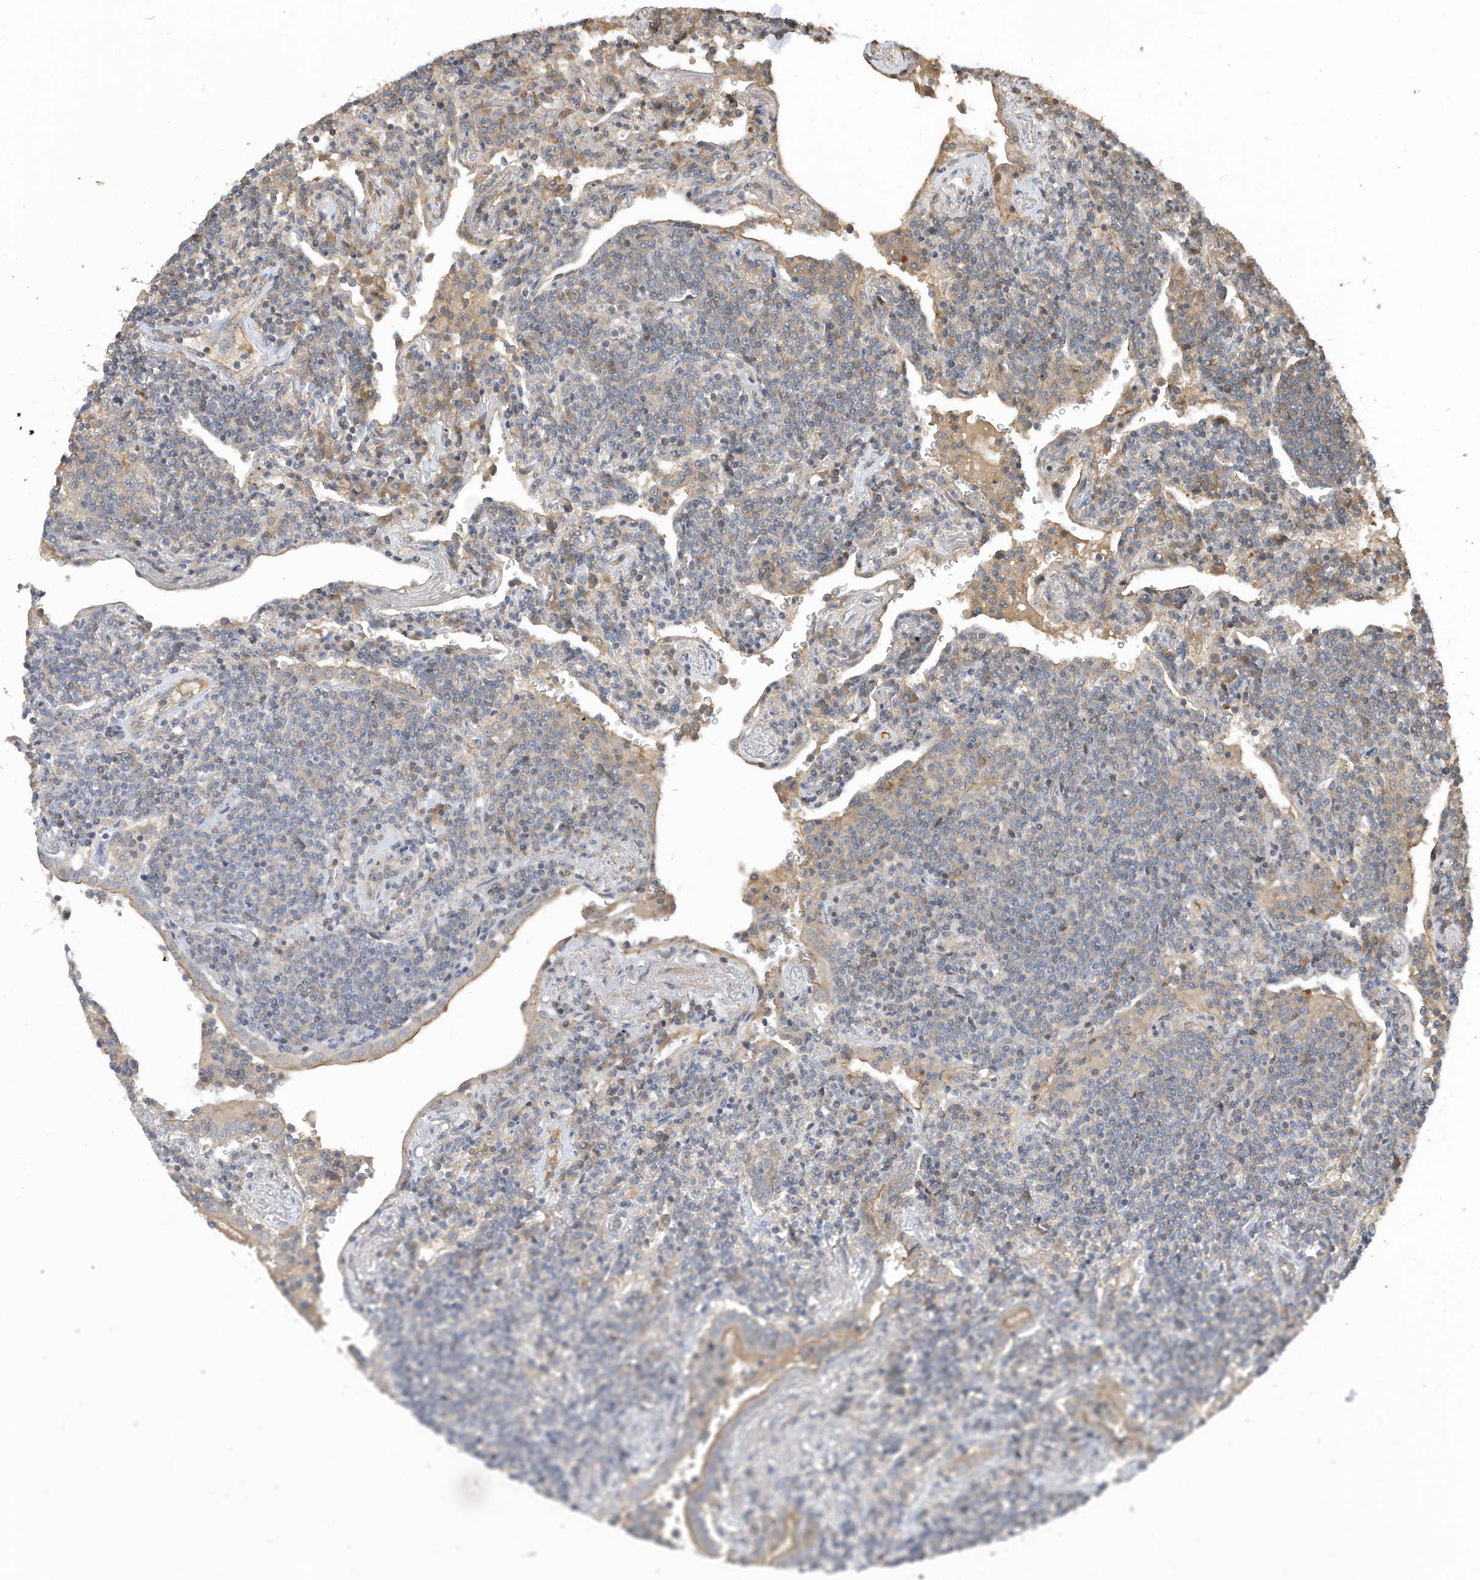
{"staining": {"intensity": "negative", "quantity": "none", "location": "none"}, "tissue": "lymphoma", "cell_type": "Tumor cells", "image_type": "cancer", "snomed": [{"axis": "morphology", "description": "Malignant lymphoma, non-Hodgkin's type, Low grade"}, {"axis": "topography", "description": "Lung"}], "caption": "This is an IHC photomicrograph of human lymphoma. There is no positivity in tumor cells.", "gene": "REC8", "patient": {"sex": "female", "age": 71}}